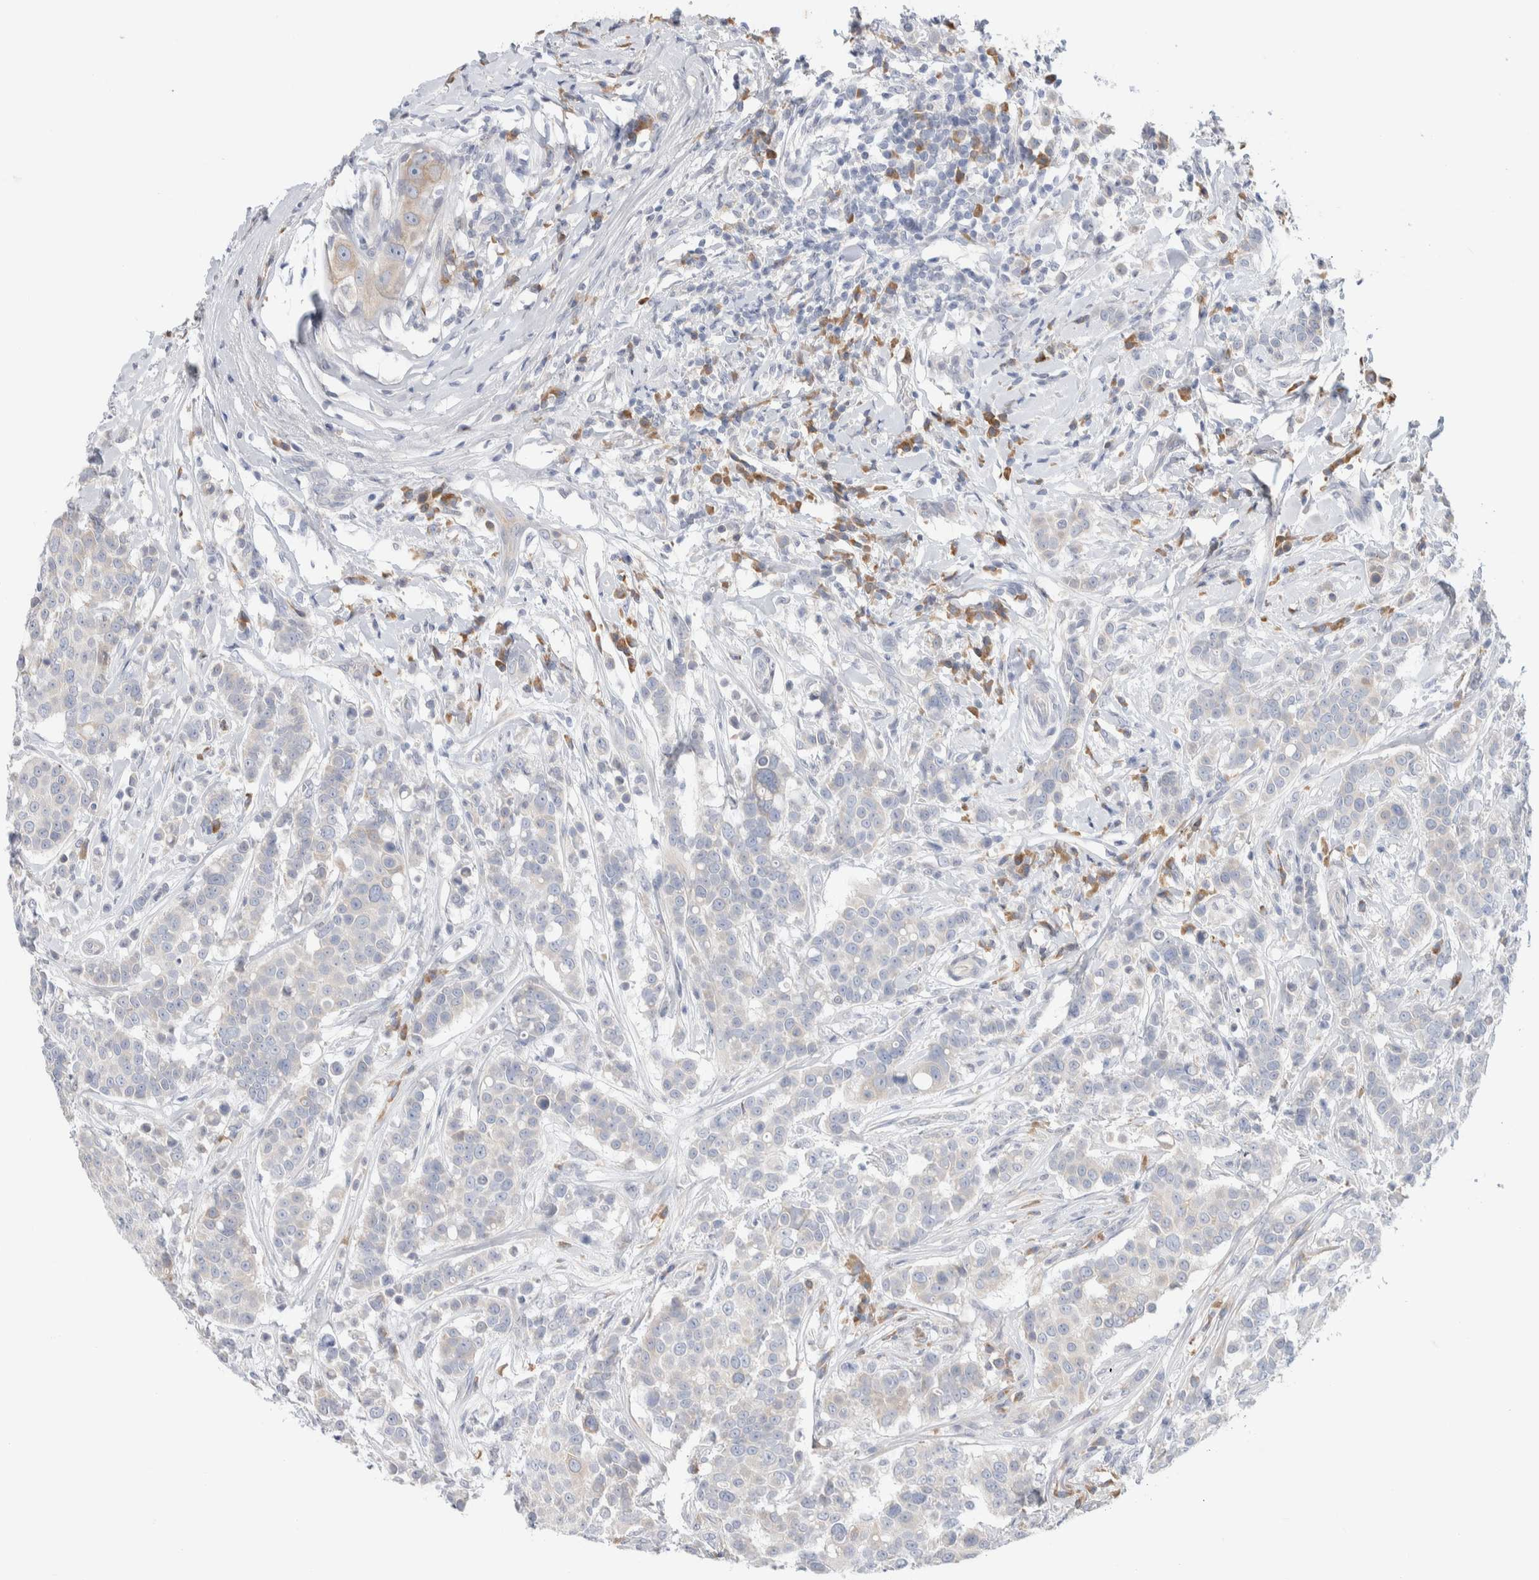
{"staining": {"intensity": "weak", "quantity": "<25%", "location": "cytoplasmic/membranous"}, "tissue": "breast cancer", "cell_type": "Tumor cells", "image_type": "cancer", "snomed": [{"axis": "morphology", "description": "Duct carcinoma"}, {"axis": "topography", "description": "Breast"}], "caption": "There is no significant staining in tumor cells of breast invasive ductal carcinoma.", "gene": "RUSF1", "patient": {"sex": "female", "age": 27}}